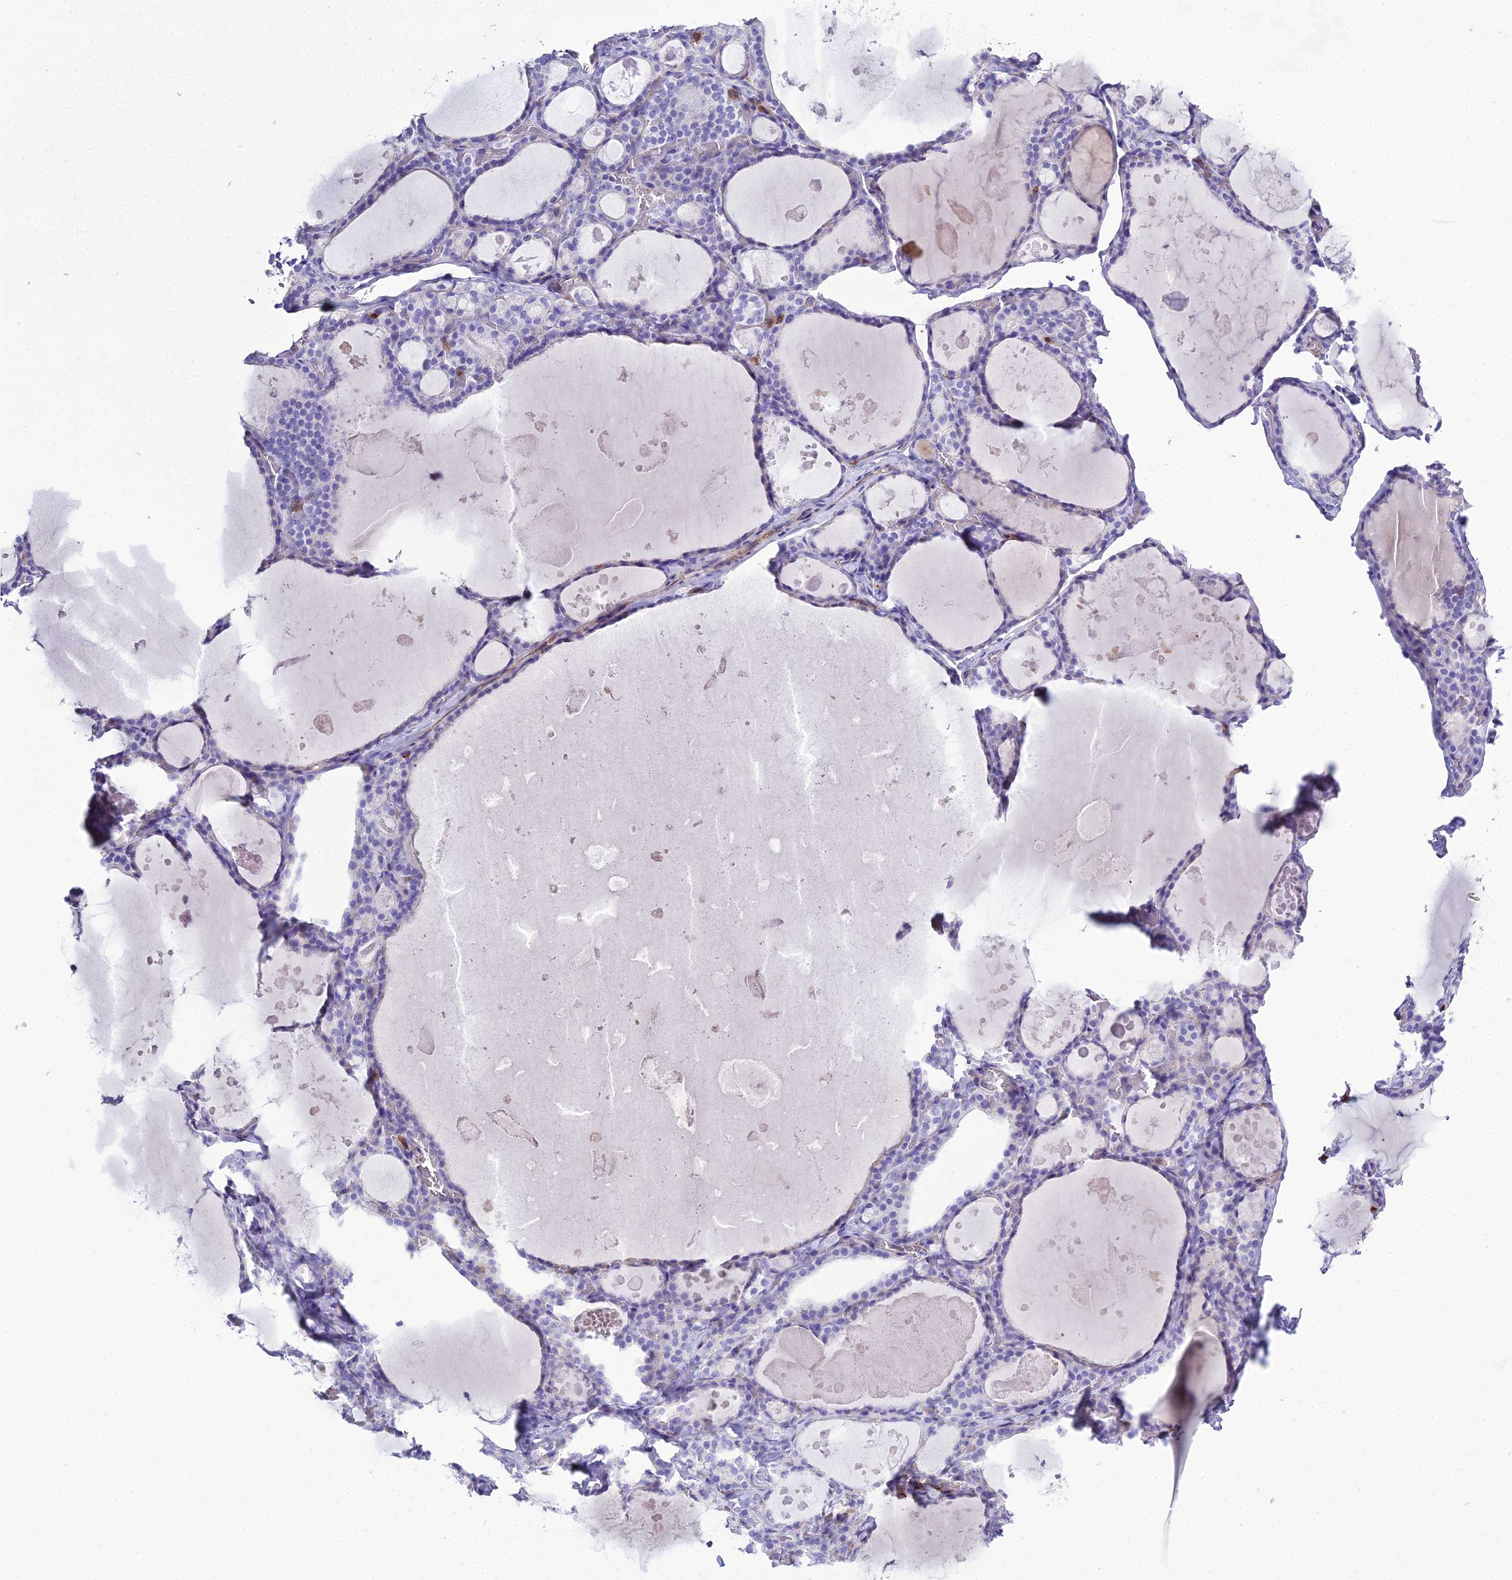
{"staining": {"intensity": "negative", "quantity": "none", "location": "none"}, "tissue": "thyroid gland", "cell_type": "Glandular cells", "image_type": "normal", "snomed": [{"axis": "morphology", "description": "Normal tissue, NOS"}, {"axis": "topography", "description": "Thyroid gland"}], "caption": "A high-resolution photomicrograph shows immunohistochemistry staining of normal thyroid gland, which reveals no significant positivity in glandular cells. (DAB (3,3'-diaminobenzidine) immunohistochemistry (IHC) visualized using brightfield microscopy, high magnification).", "gene": "OR1Q1", "patient": {"sex": "male", "age": 56}}